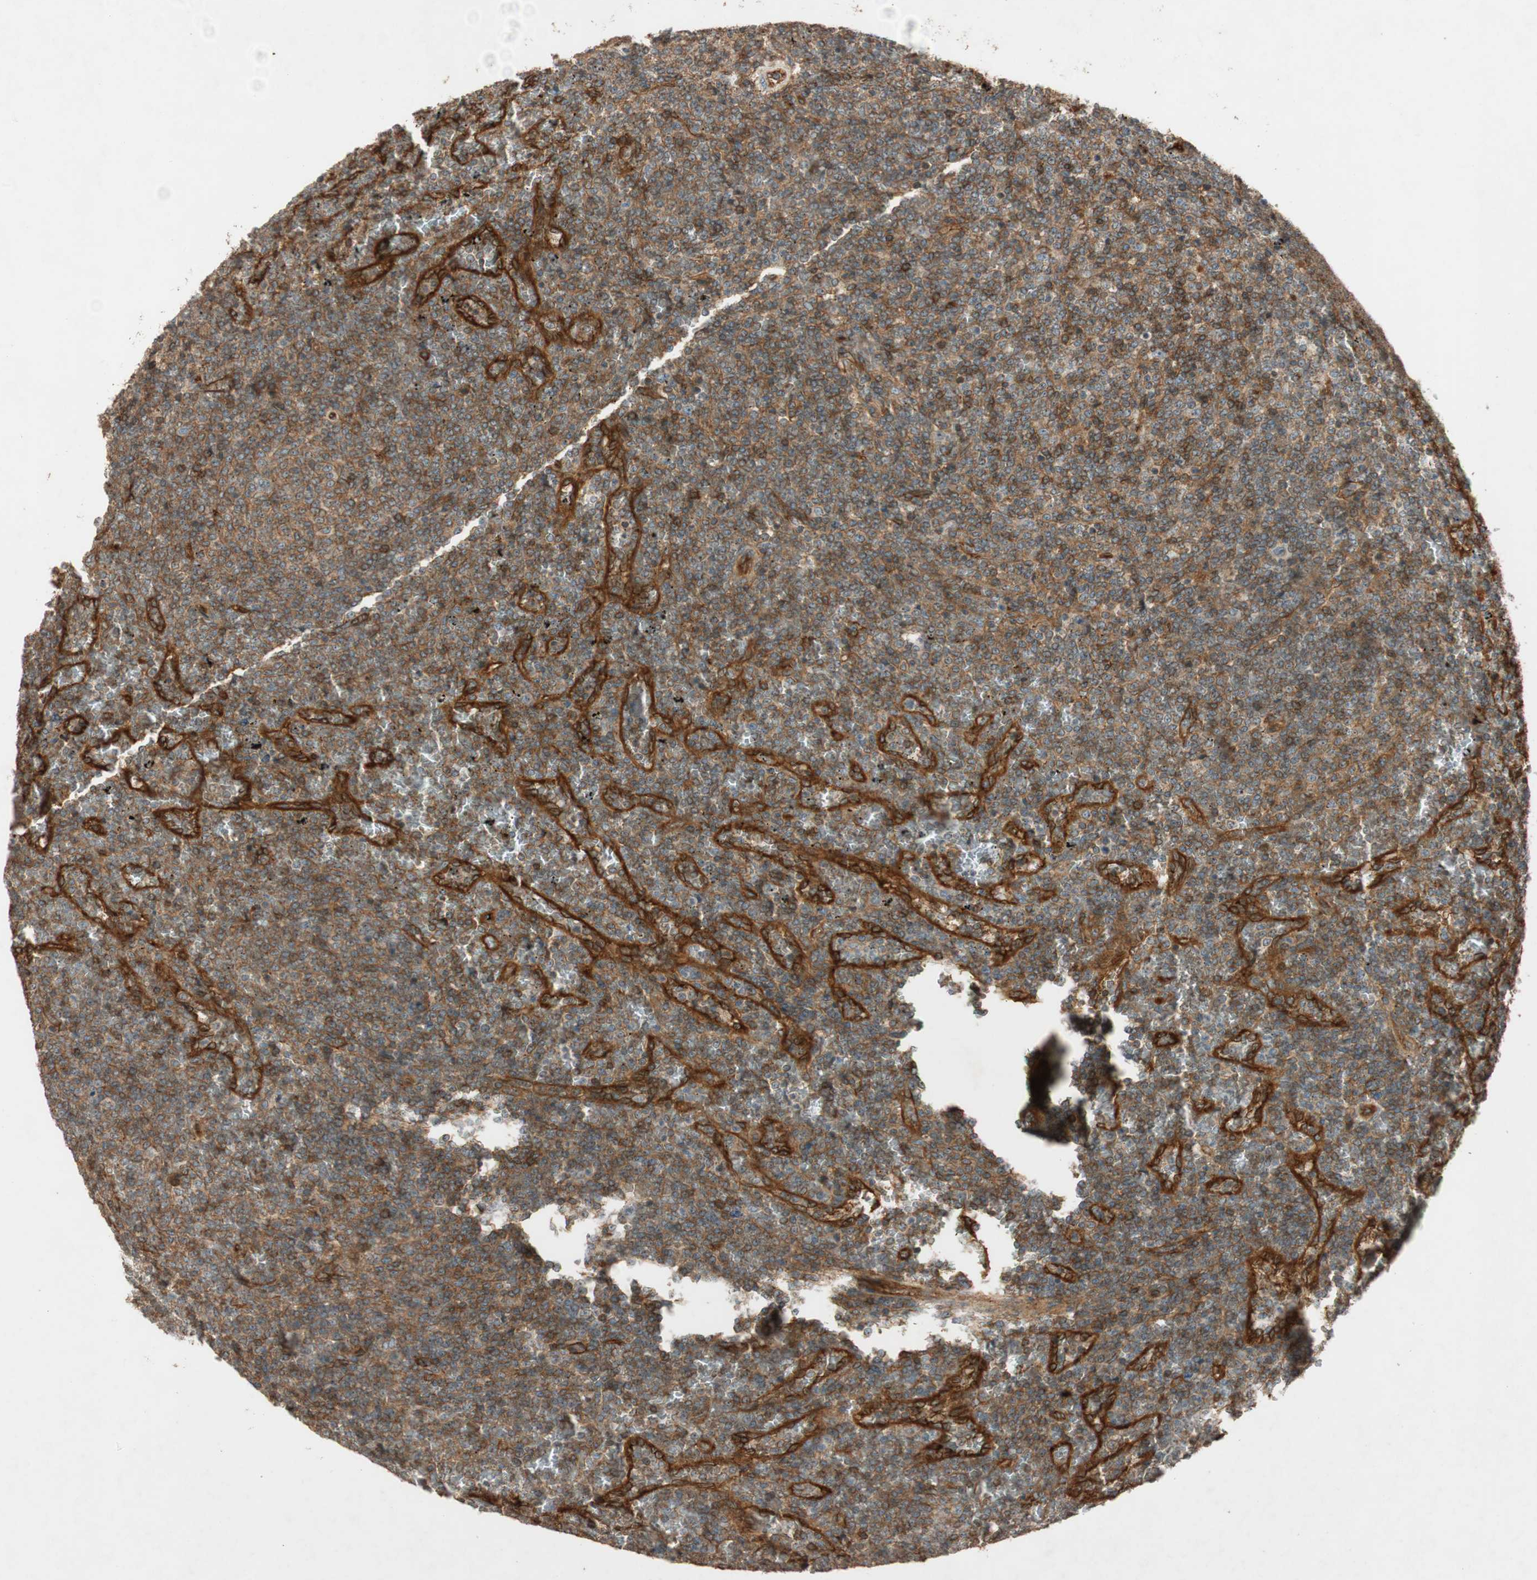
{"staining": {"intensity": "moderate", "quantity": ">75%", "location": "cytoplasmic/membranous"}, "tissue": "lymphoma", "cell_type": "Tumor cells", "image_type": "cancer", "snomed": [{"axis": "morphology", "description": "Malignant lymphoma, non-Hodgkin's type, Low grade"}, {"axis": "topography", "description": "Spleen"}], "caption": "Moderate cytoplasmic/membranous expression for a protein is identified in approximately >75% of tumor cells of malignant lymphoma, non-Hodgkin's type (low-grade) using IHC.", "gene": "BTN3A3", "patient": {"sex": "female", "age": 77}}